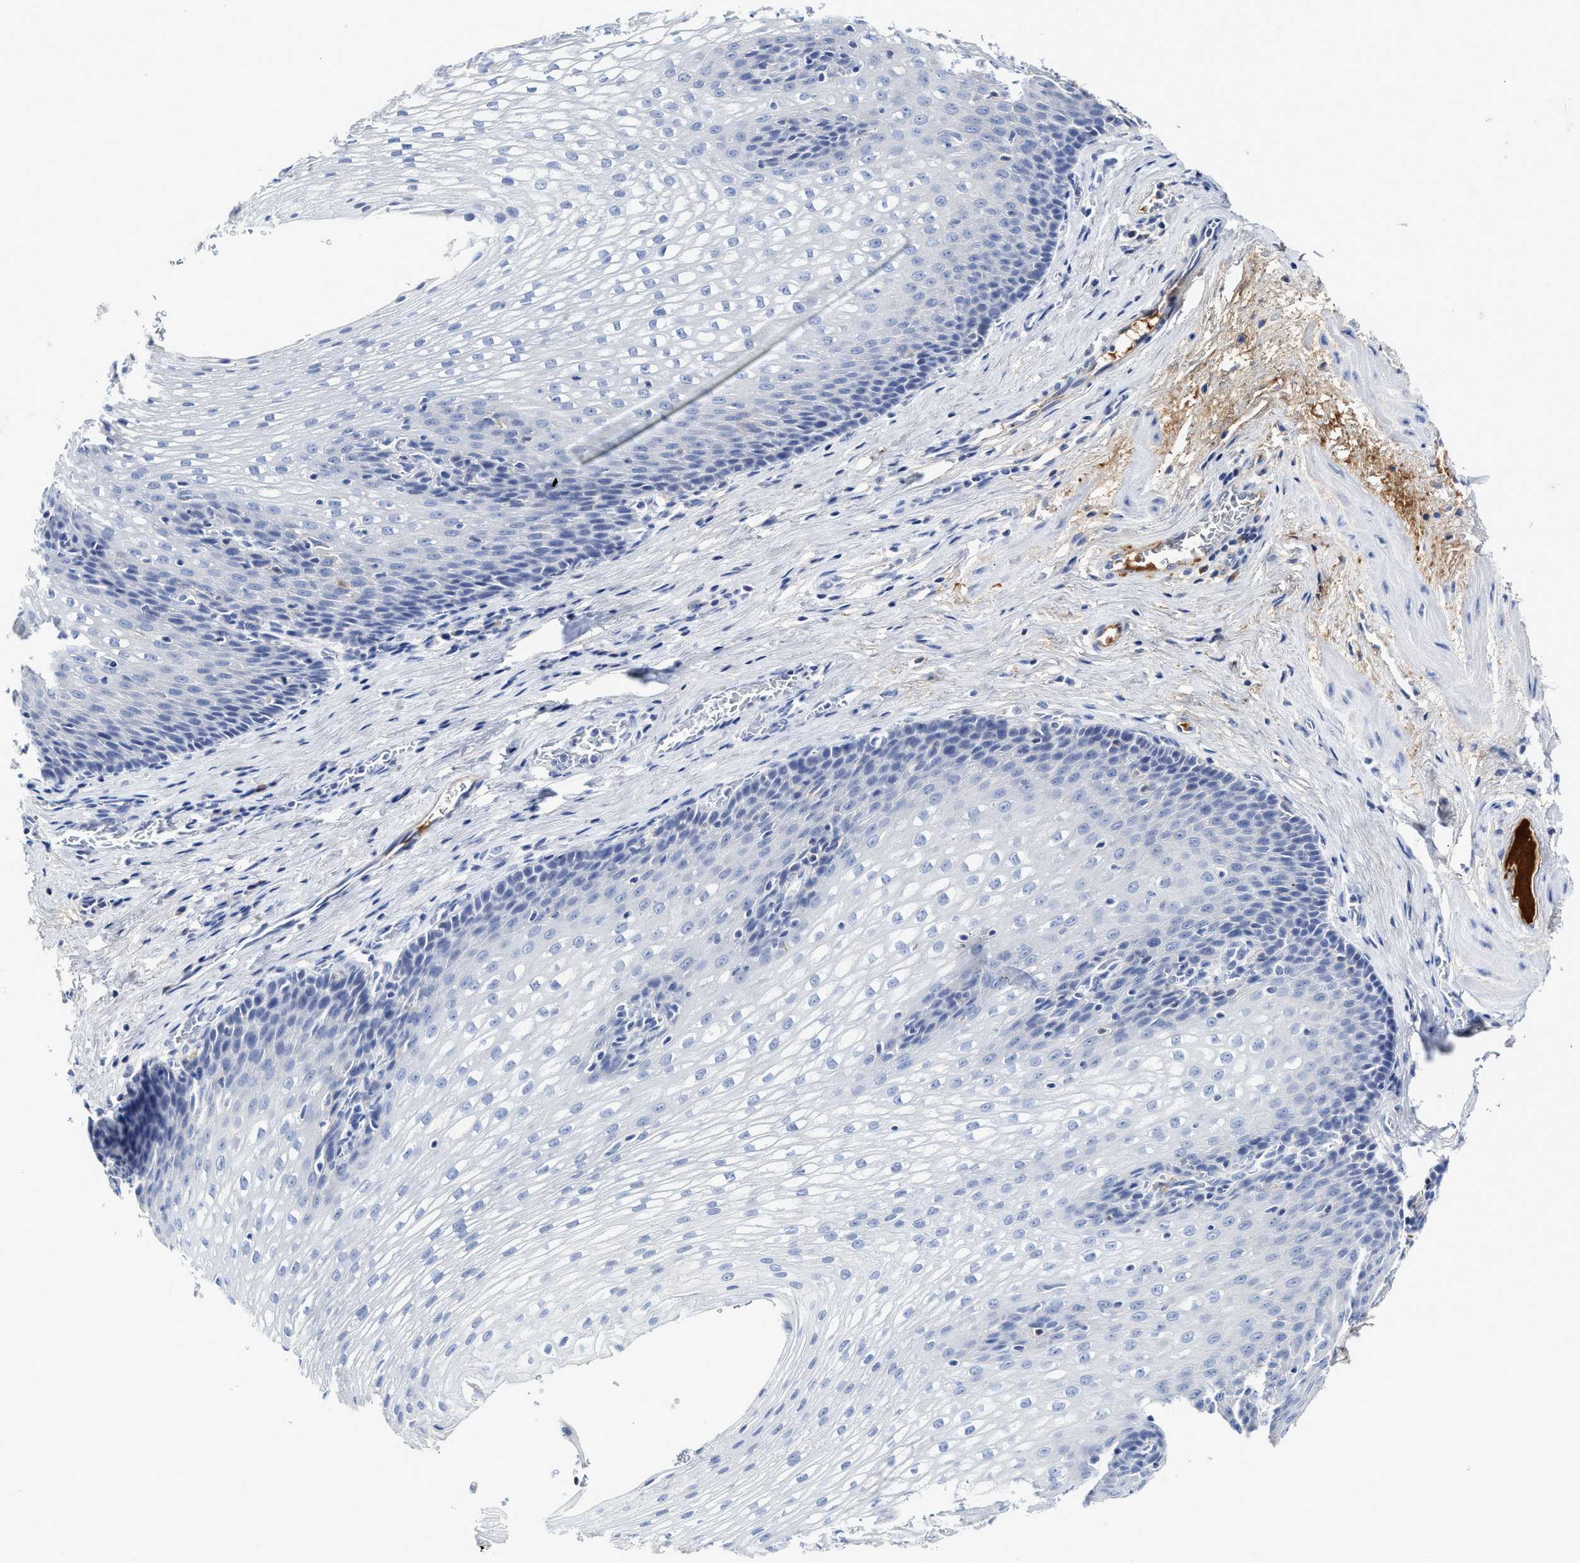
{"staining": {"intensity": "negative", "quantity": "none", "location": "none"}, "tissue": "esophagus", "cell_type": "Squamous epithelial cells", "image_type": "normal", "snomed": [{"axis": "morphology", "description": "Normal tissue, NOS"}, {"axis": "topography", "description": "Esophagus"}], "caption": "This is a micrograph of immunohistochemistry (IHC) staining of normal esophagus, which shows no staining in squamous epithelial cells.", "gene": "C2", "patient": {"sex": "male", "age": 48}}